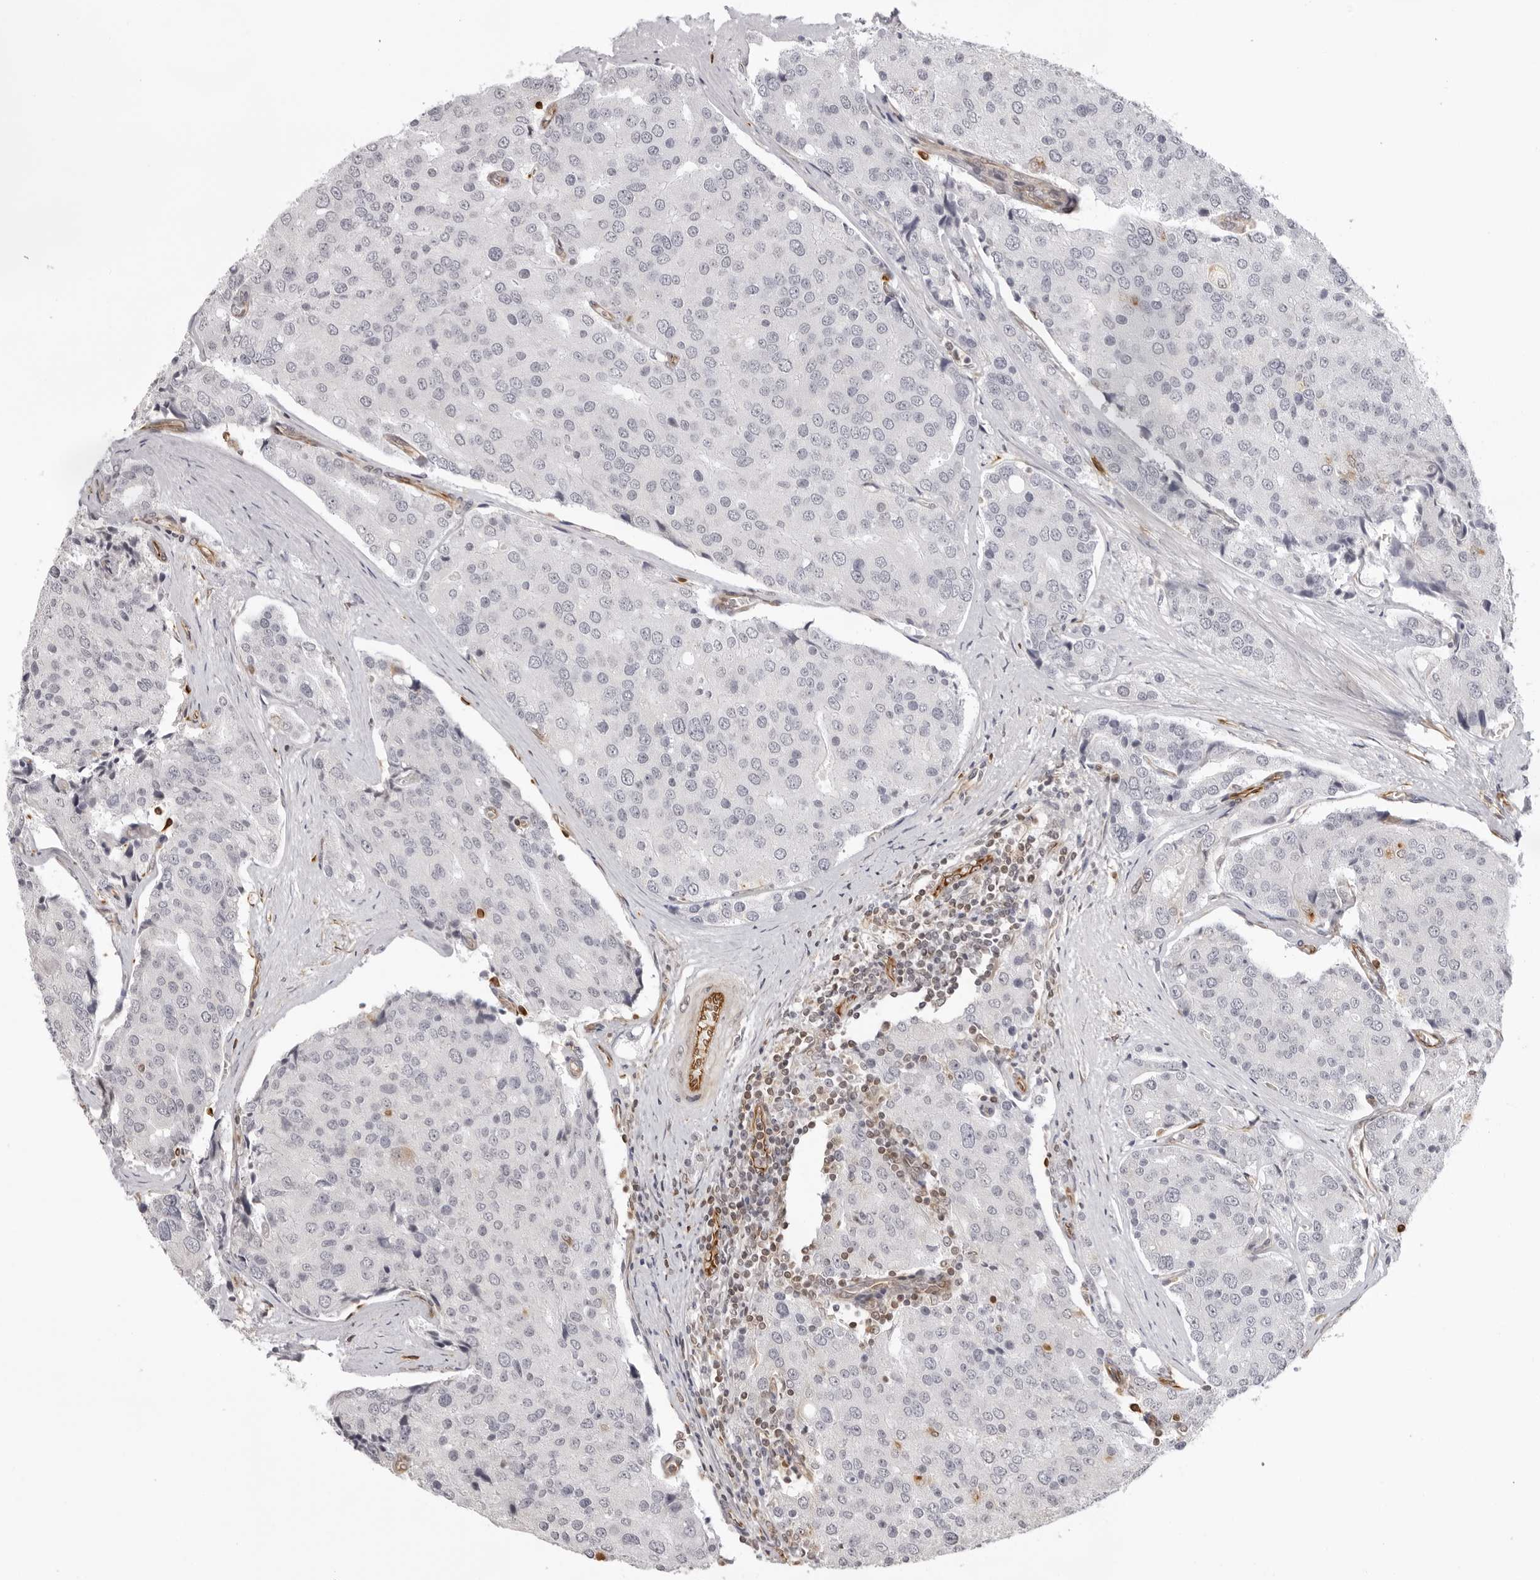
{"staining": {"intensity": "negative", "quantity": "none", "location": "none"}, "tissue": "prostate cancer", "cell_type": "Tumor cells", "image_type": "cancer", "snomed": [{"axis": "morphology", "description": "Adenocarcinoma, High grade"}, {"axis": "topography", "description": "Prostate"}], "caption": "High magnification brightfield microscopy of prostate cancer (adenocarcinoma (high-grade)) stained with DAB (brown) and counterstained with hematoxylin (blue): tumor cells show no significant expression.", "gene": "DYNLT5", "patient": {"sex": "male", "age": 50}}